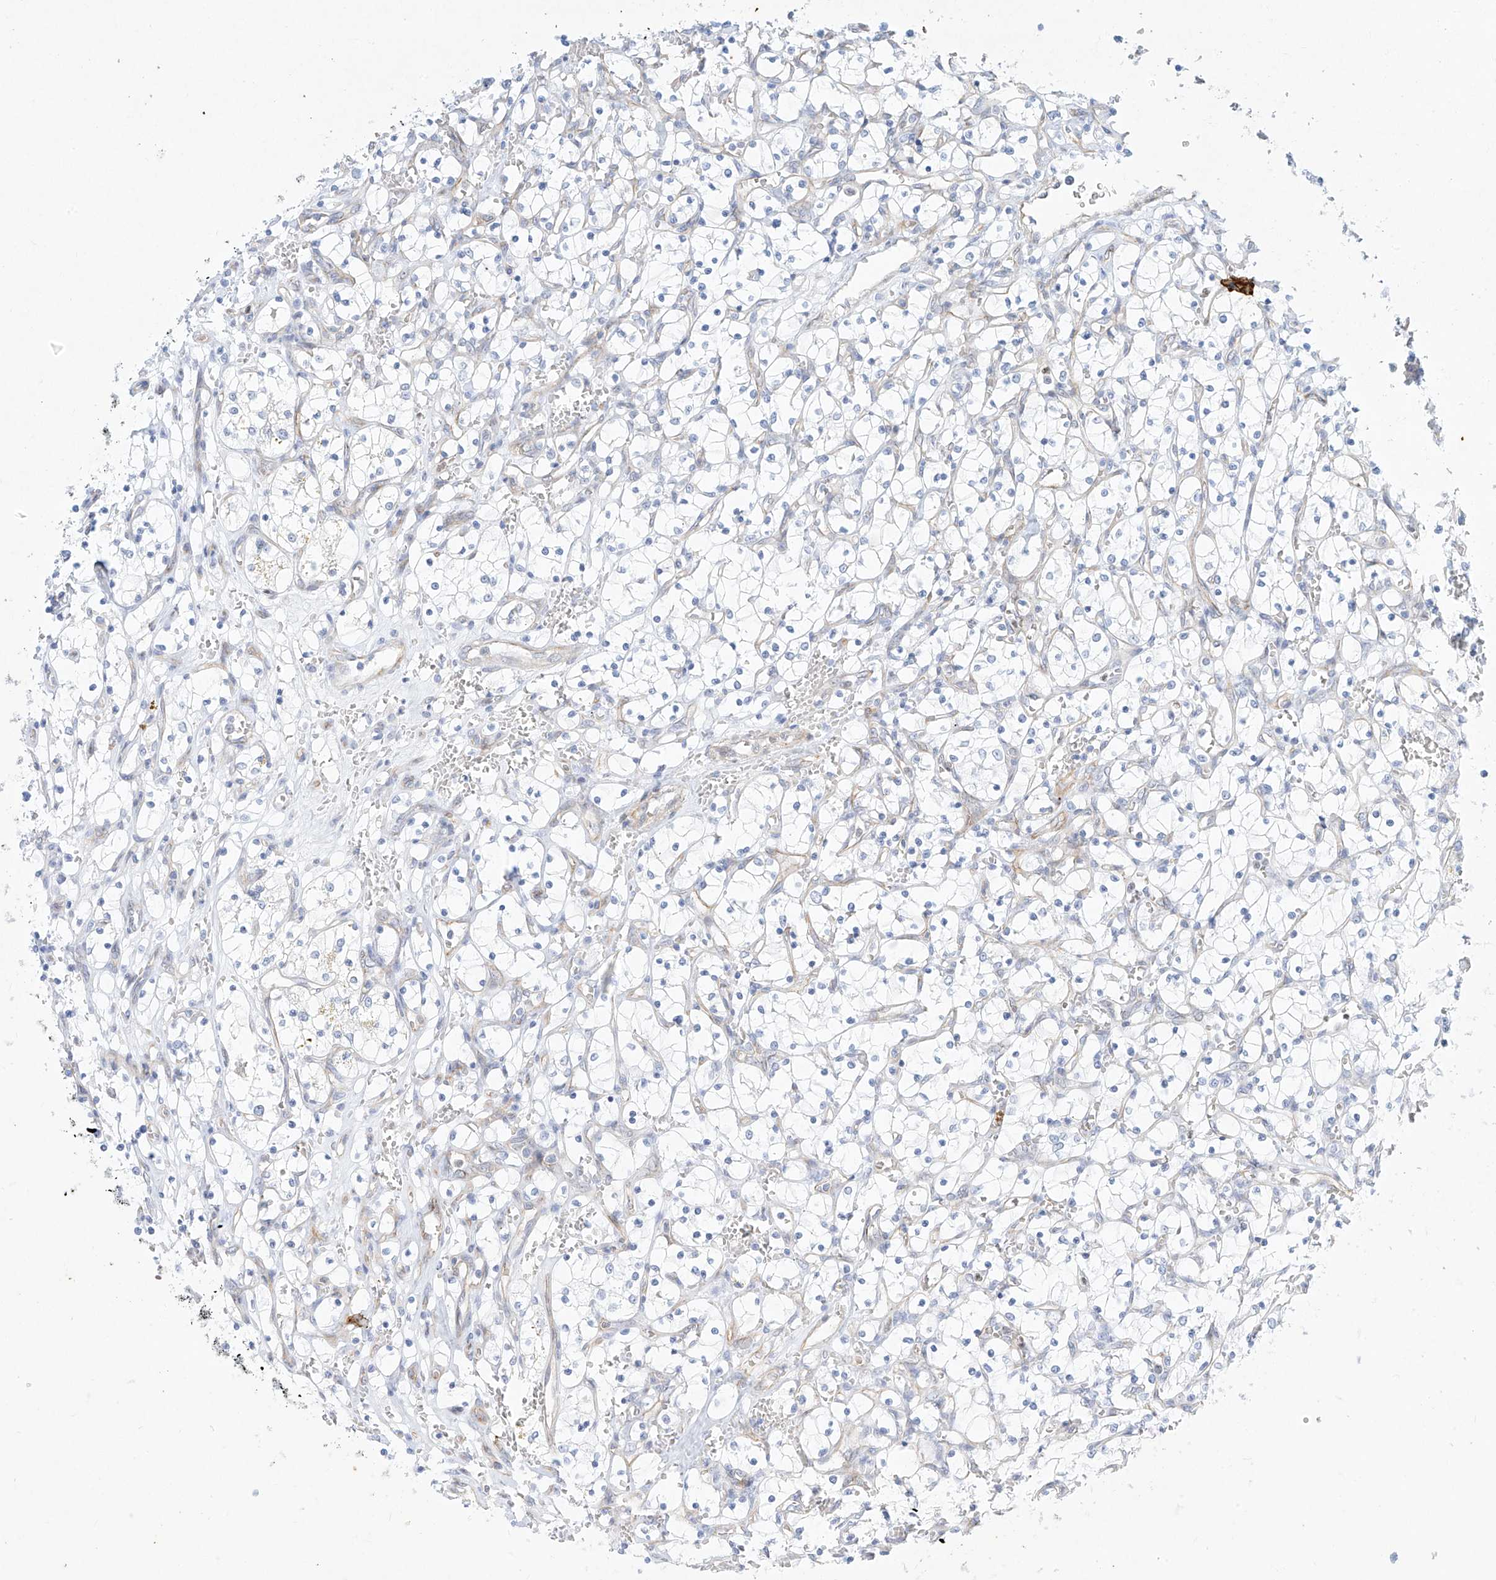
{"staining": {"intensity": "negative", "quantity": "none", "location": "none"}, "tissue": "renal cancer", "cell_type": "Tumor cells", "image_type": "cancer", "snomed": [{"axis": "morphology", "description": "Adenocarcinoma, NOS"}, {"axis": "topography", "description": "Kidney"}], "caption": "An immunohistochemistry (IHC) histopathology image of renal cancer is shown. There is no staining in tumor cells of renal cancer. (DAB (3,3'-diaminobenzidine) immunohistochemistry visualized using brightfield microscopy, high magnification).", "gene": "REEP2", "patient": {"sex": "female", "age": 69}}